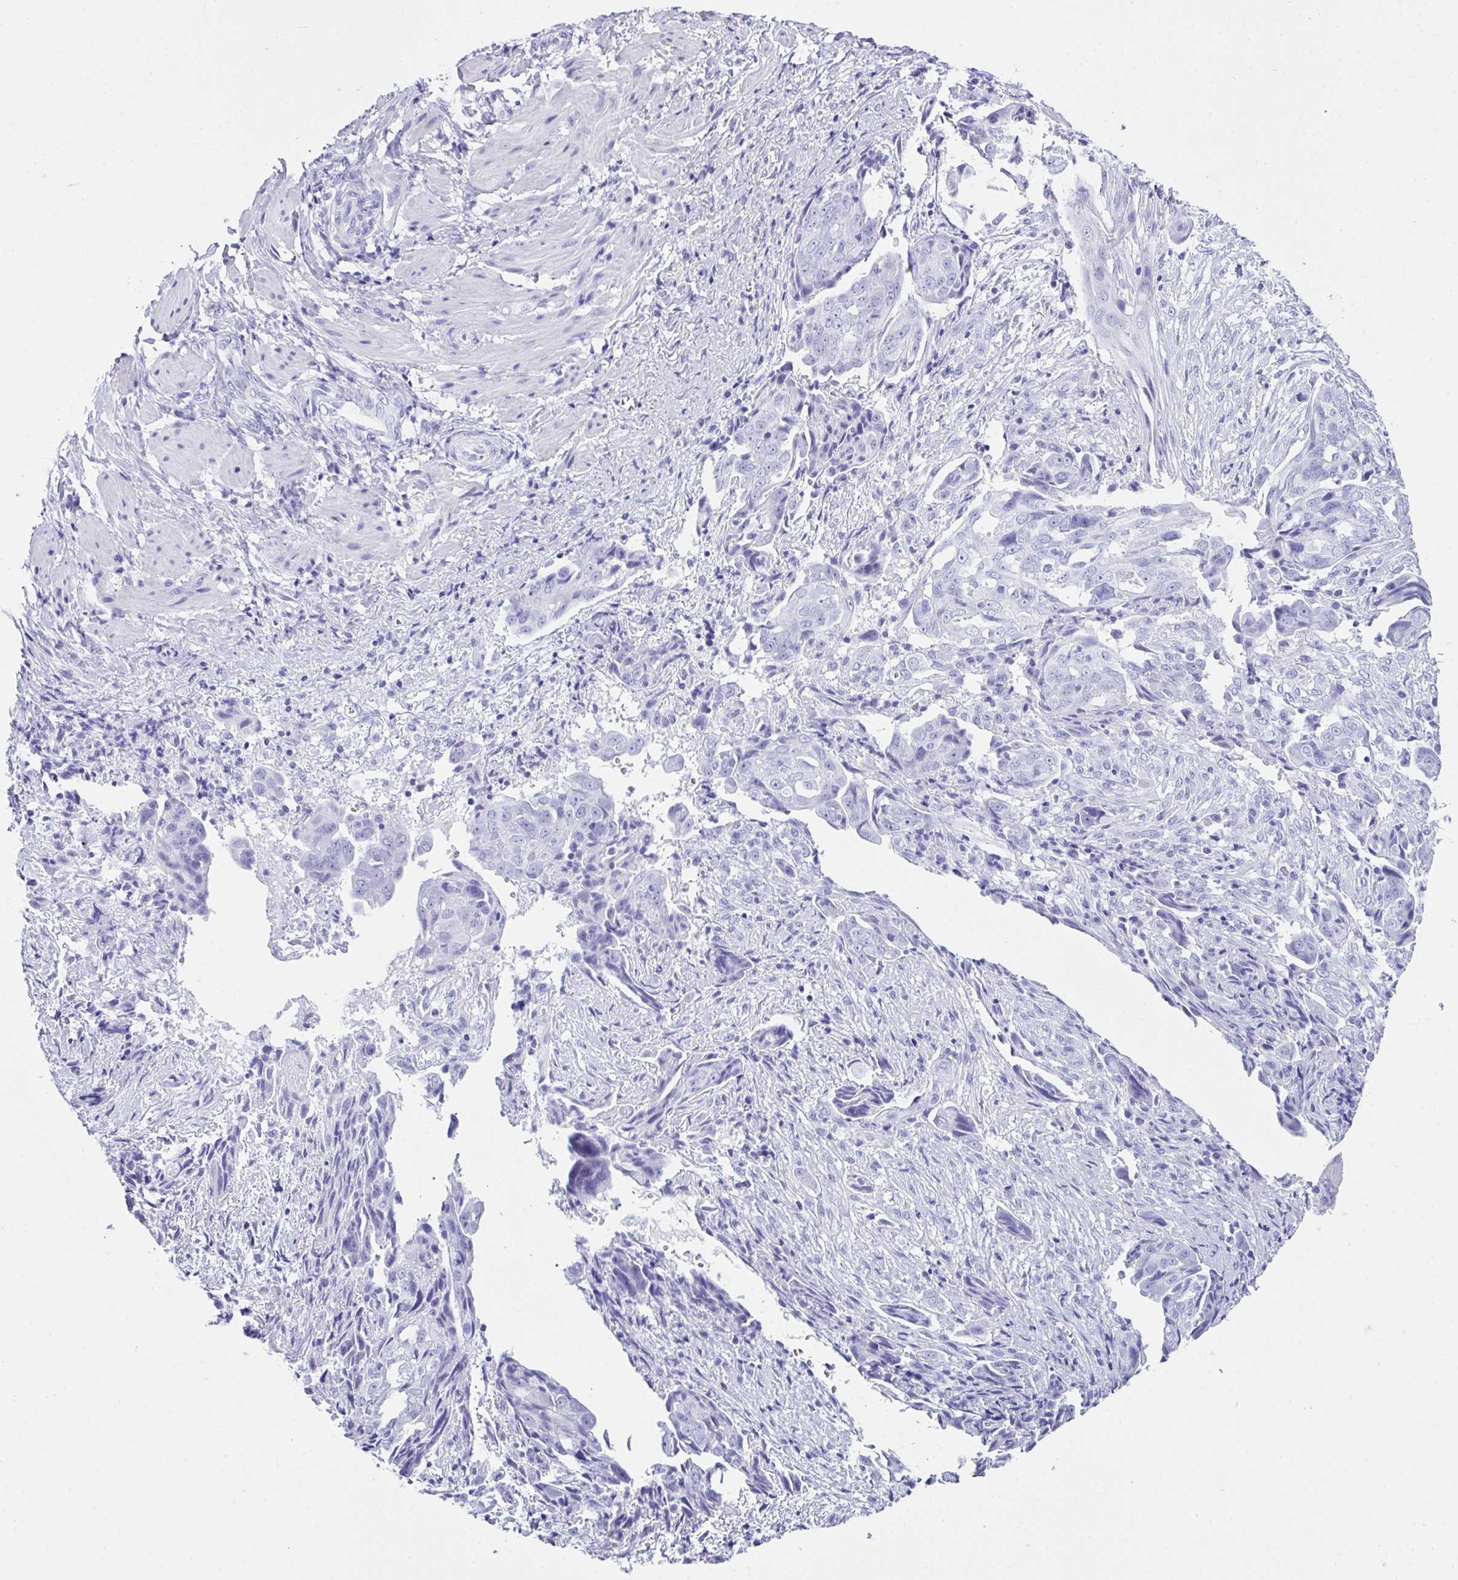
{"staining": {"intensity": "negative", "quantity": "none", "location": "none"}, "tissue": "ovarian cancer", "cell_type": "Tumor cells", "image_type": "cancer", "snomed": [{"axis": "morphology", "description": "Carcinoma, endometroid"}, {"axis": "topography", "description": "Ovary"}], "caption": "Tumor cells are negative for brown protein staining in endometroid carcinoma (ovarian).", "gene": "LGALS4", "patient": {"sex": "female", "age": 70}}